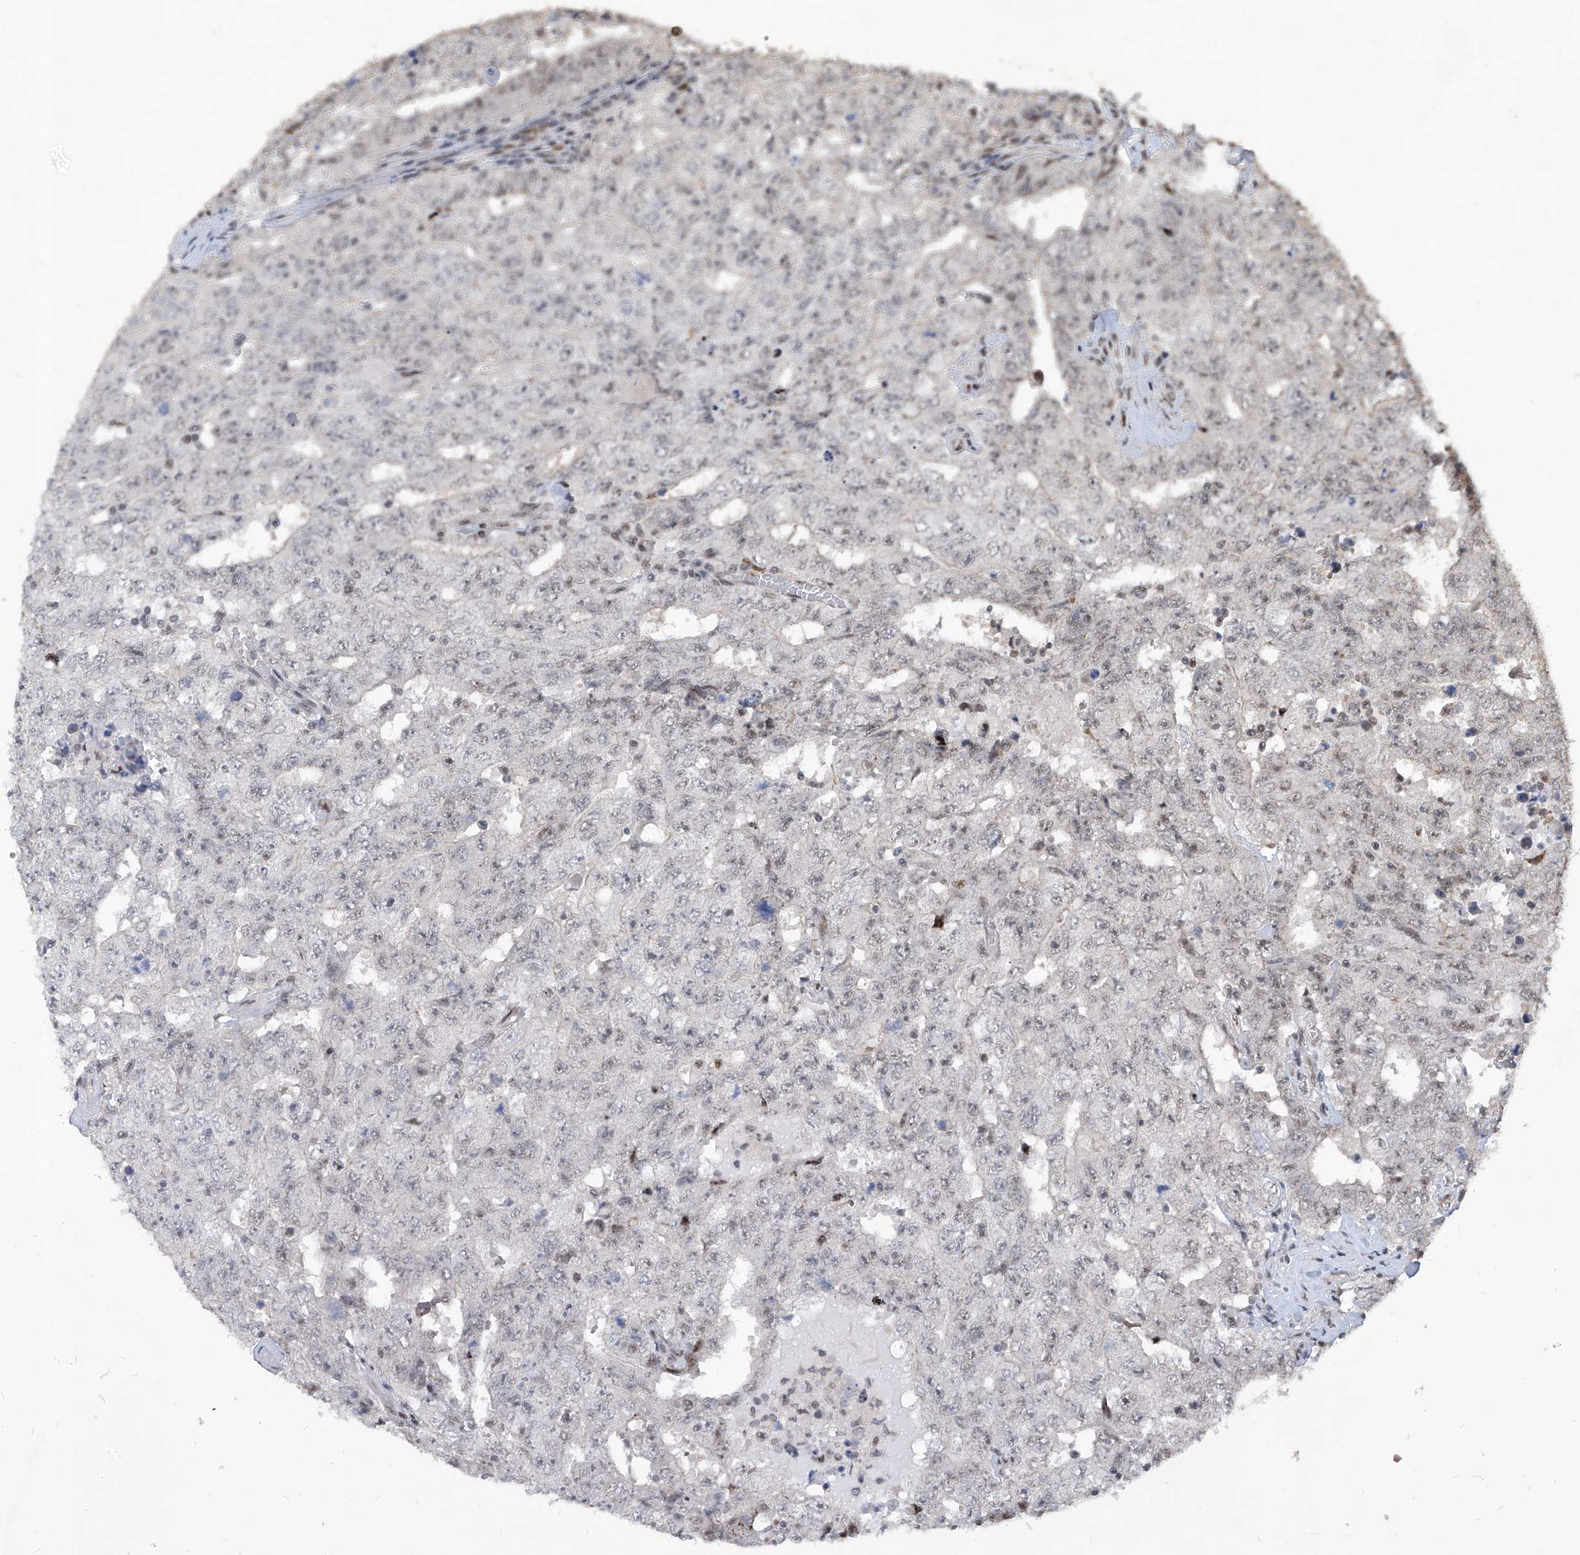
{"staining": {"intensity": "negative", "quantity": "none", "location": "none"}, "tissue": "testis cancer", "cell_type": "Tumor cells", "image_type": "cancer", "snomed": [{"axis": "morphology", "description": "Carcinoma, Embryonal, NOS"}, {"axis": "topography", "description": "Testis"}], "caption": "IHC histopathology image of neoplastic tissue: testis embryonal carcinoma stained with DAB displays no significant protein staining in tumor cells.", "gene": "IRF2", "patient": {"sex": "male", "age": 26}}